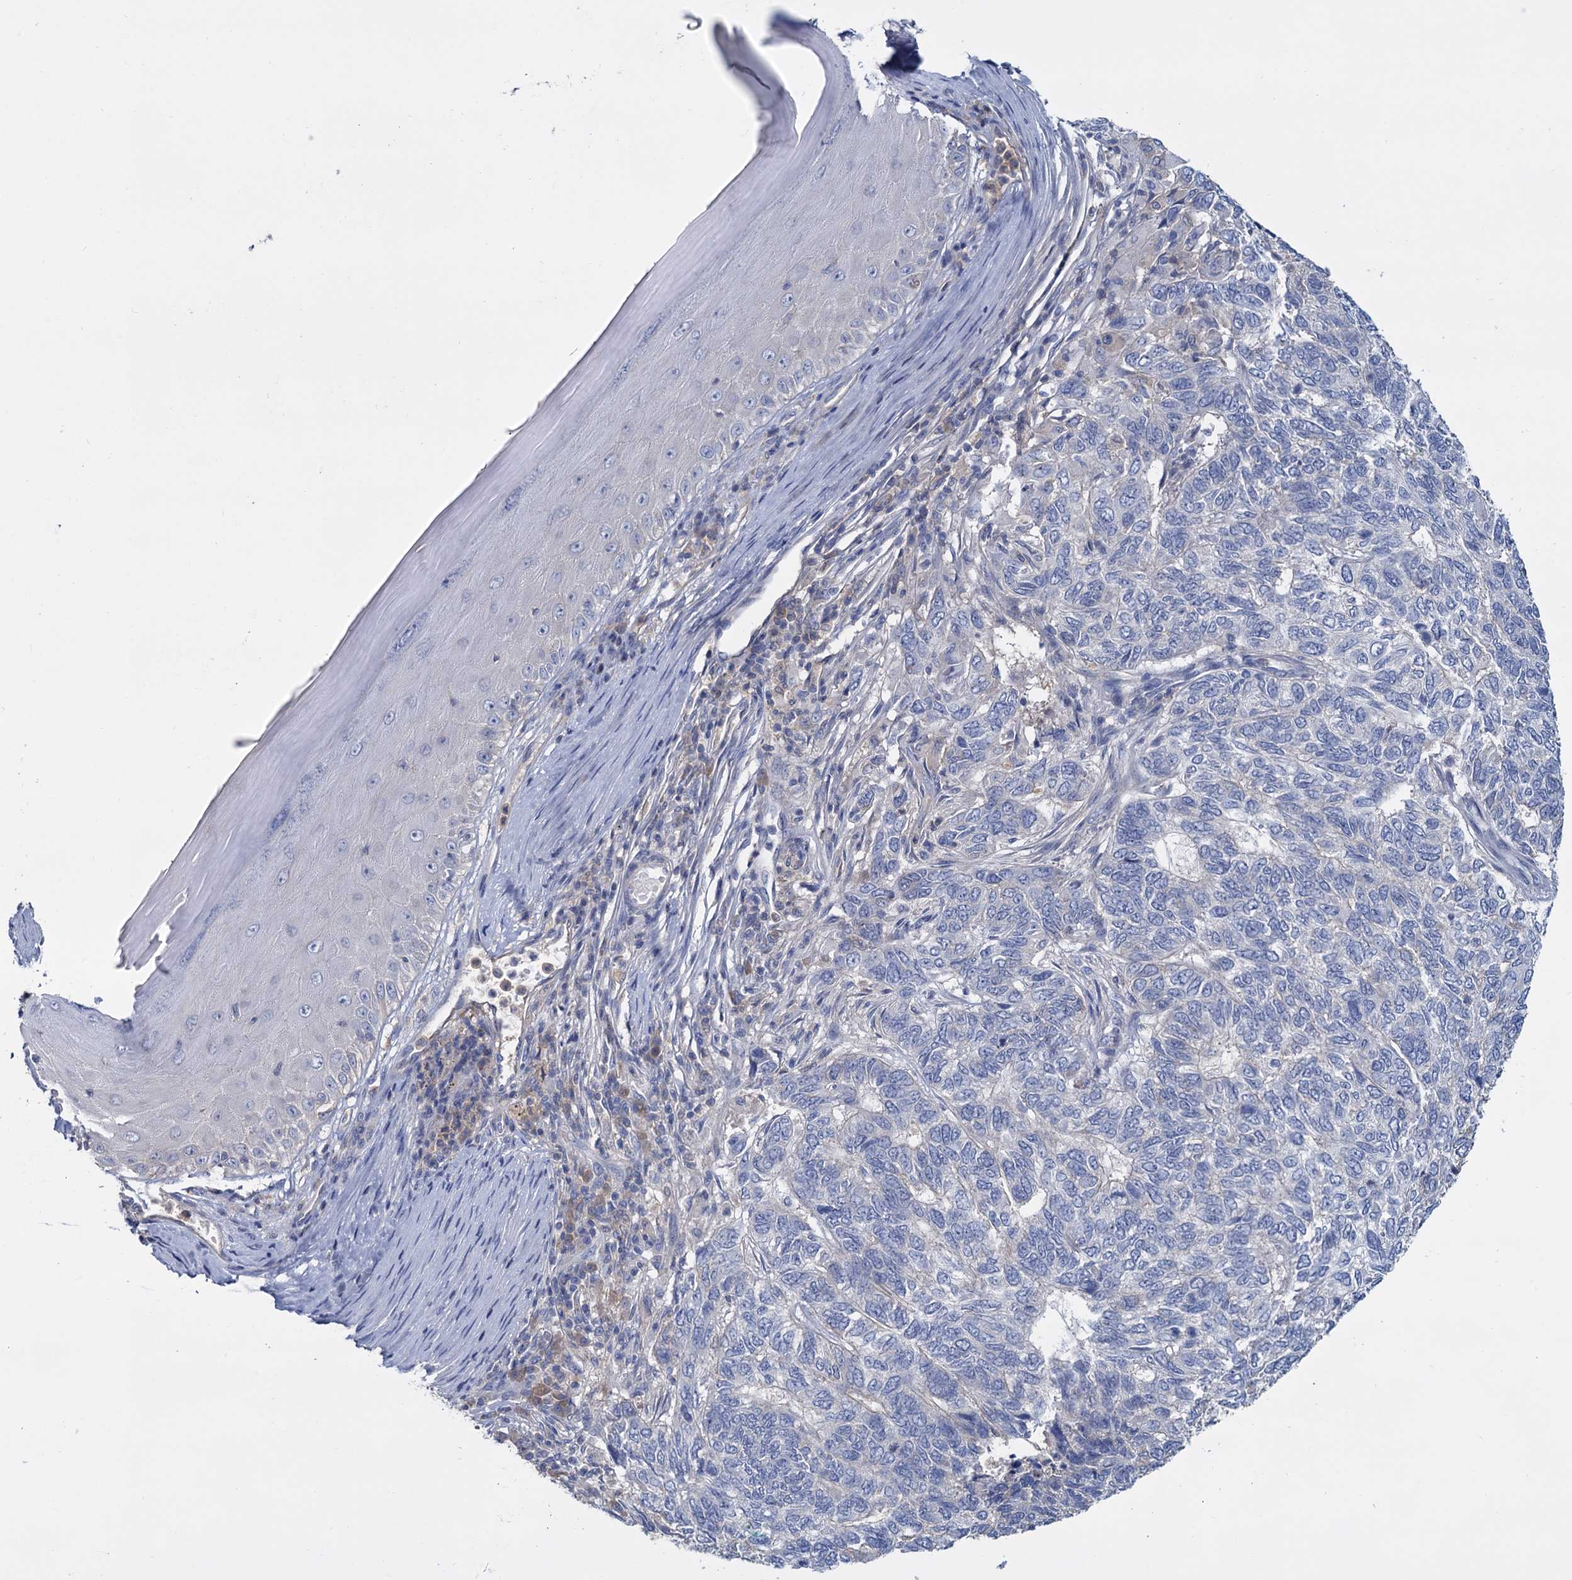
{"staining": {"intensity": "negative", "quantity": "none", "location": "none"}, "tissue": "skin cancer", "cell_type": "Tumor cells", "image_type": "cancer", "snomed": [{"axis": "morphology", "description": "Basal cell carcinoma"}, {"axis": "topography", "description": "Skin"}], "caption": "Tumor cells show no significant protein positivity in skin cancer.", "gene": "ACSM3", "patient": {"sex": "female", "age": 65}}